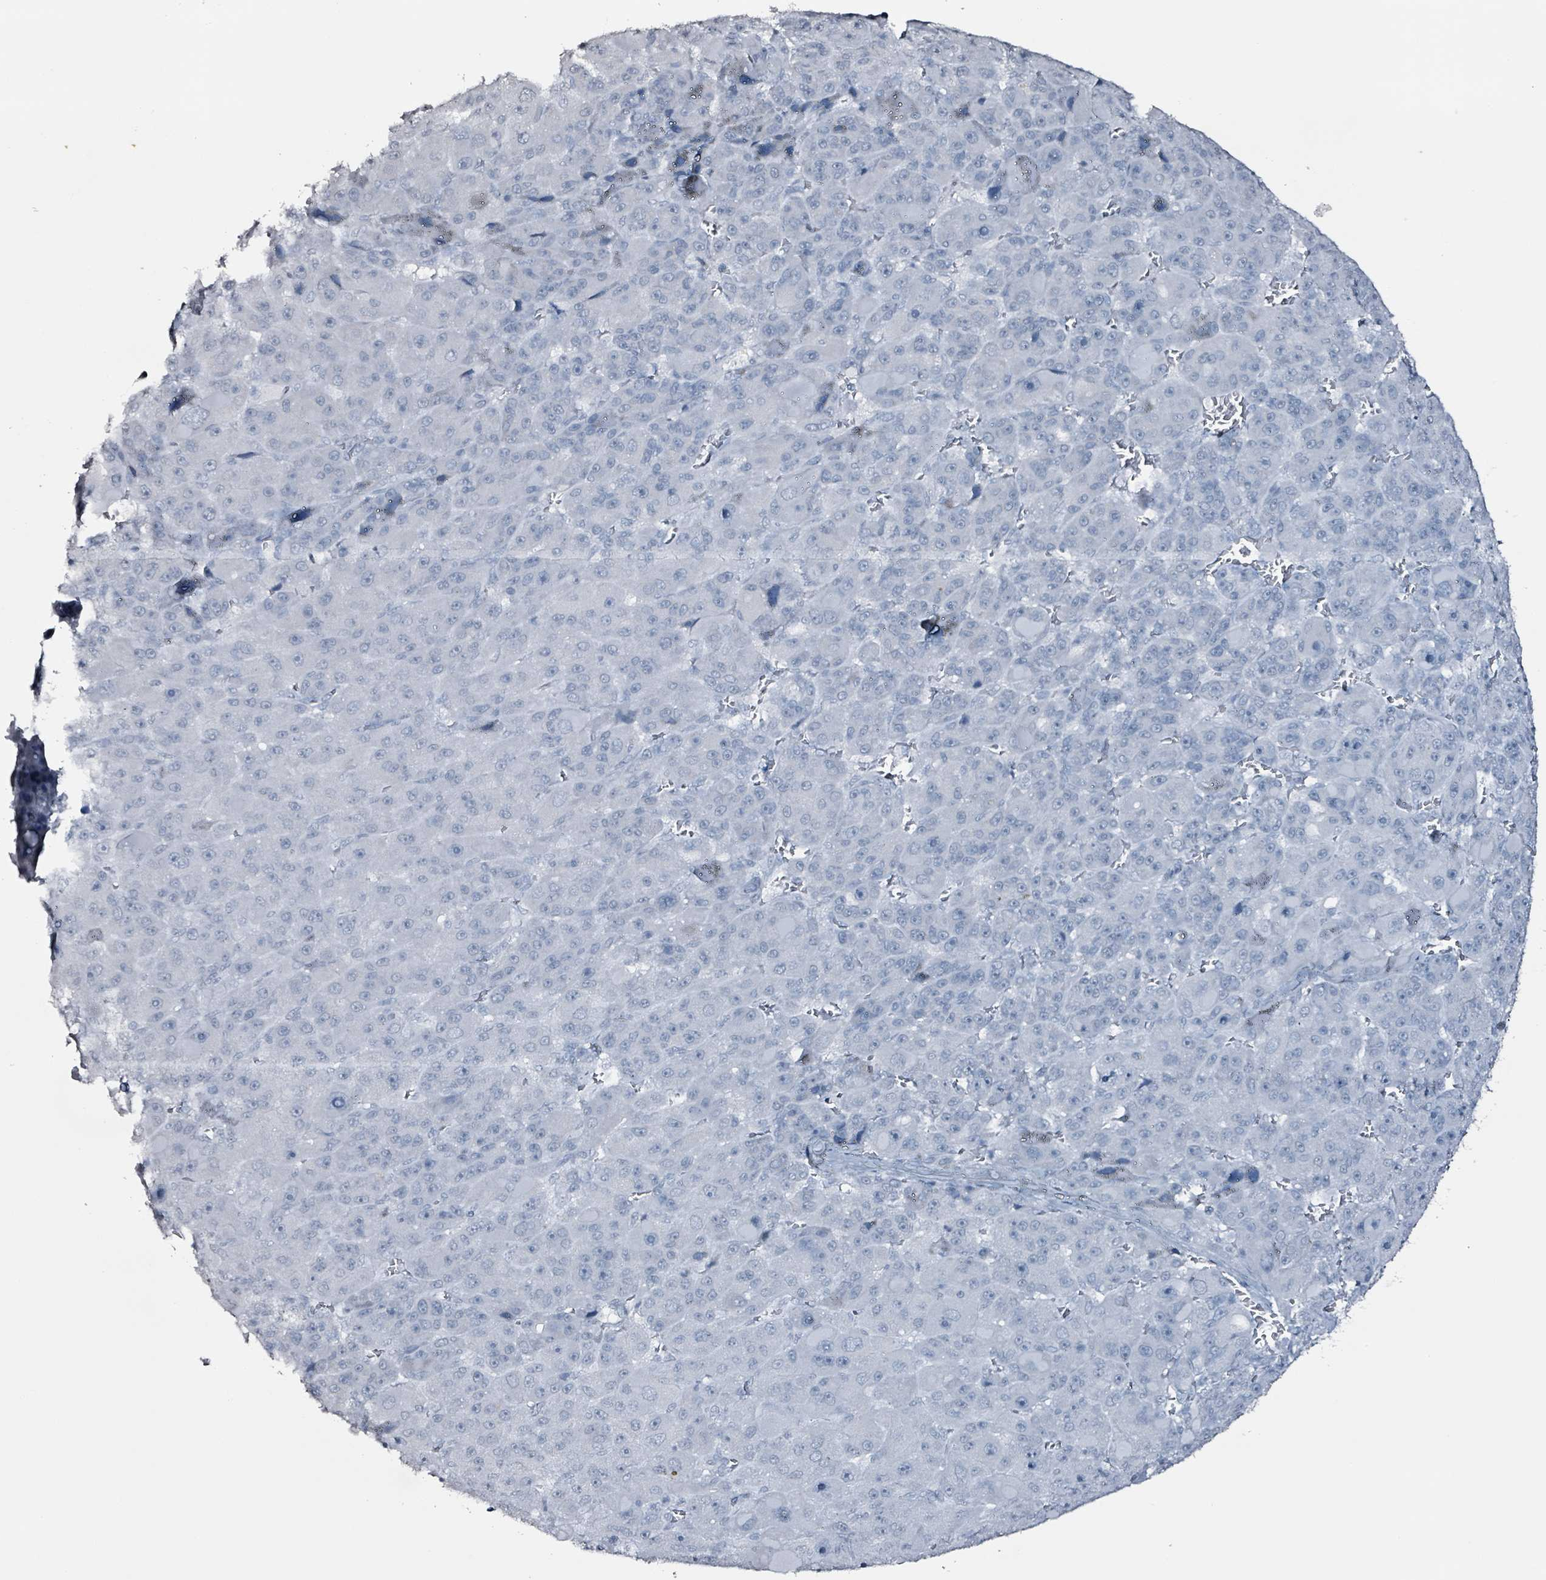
{"staining": {"intensity": "negative", "quantity": "none", "location": "none"}, "tissue": "liver cancer", "cell_type": "Tumor cells", "image_type": "cancer", "snomed": [{"axis": "morphology", "description": "Carcinoma, Hepatocellular, NOS"}, {"axis": "topography", "description": "Liver"}], "caption": "Photomicrograph shows no protein staining in tumor cells of liver cancer (hepatocellular carcinoma) tissue. (Stains: DAB IHC with hematoxylin counter stain, Microscopy: brightfield microscopy at high magnification).", "gene": "CA9", "patient": {"sex": "male", "age": 76}}